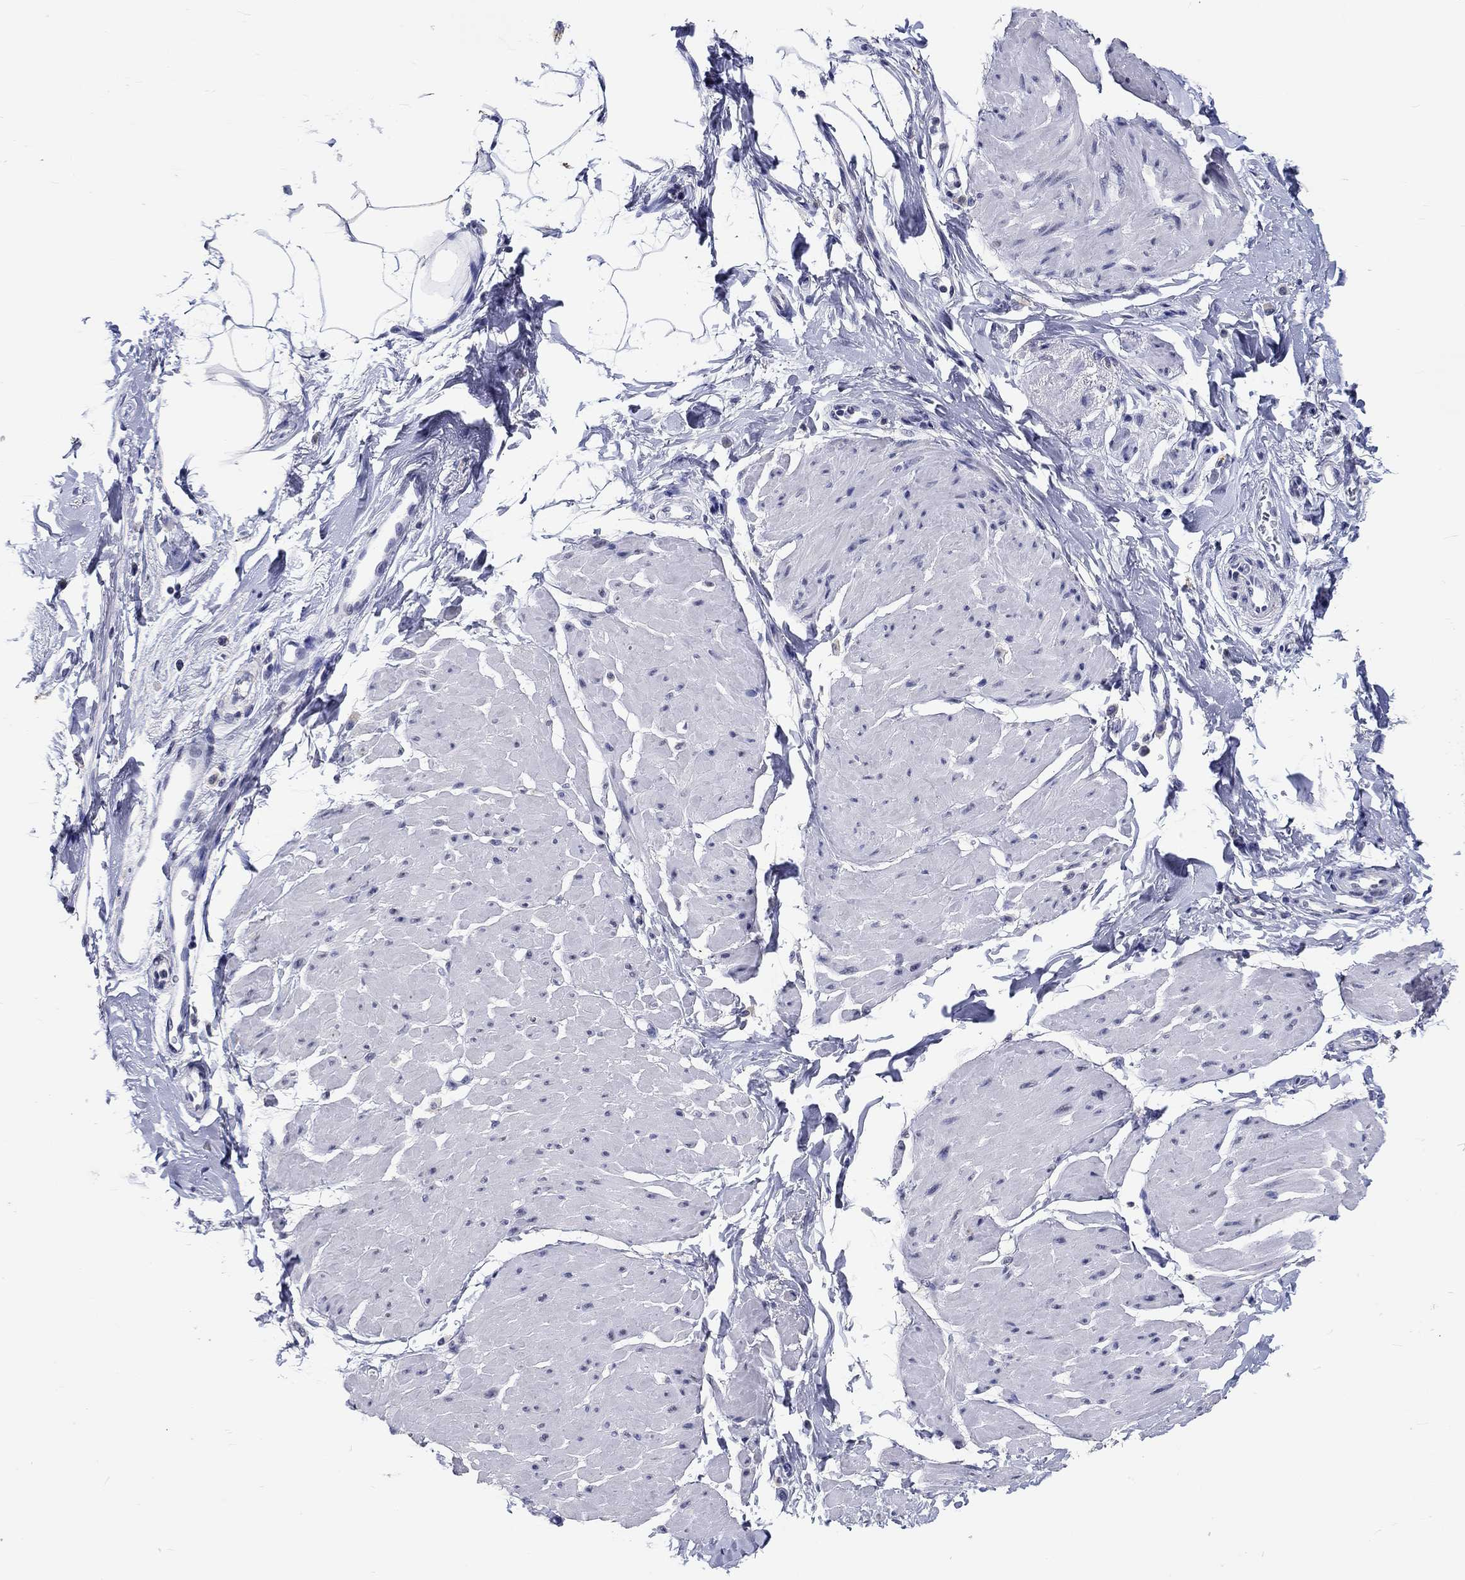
{"staining": {"intensity": "negative", "quantity": "none", "location": "none"}, "tissue": "smooth muscle", "cell_type": "Smooth muscle cells", "image_type": "normal", "snomed": [{"axis": "morphology", "description": "Normal tissue, NOS"}, {"axis": "topography", "description": "Adipose tissue"}, {"axis": "topography", "description": "Smooth muscle"}, {"axis": "topography", "description": "Peripheral nerve tissue"}], "caption": "The micrograph shows no staining of smooth muscle cells in unremarkable smooth muscle. (Brightfield microscopy of DAB (3,3'-diaminobenzidine) immunohistochemistry (IHC) at high magnification).", "gene": "GRIN1", "patient": {"sex": "male", "age": 83}}